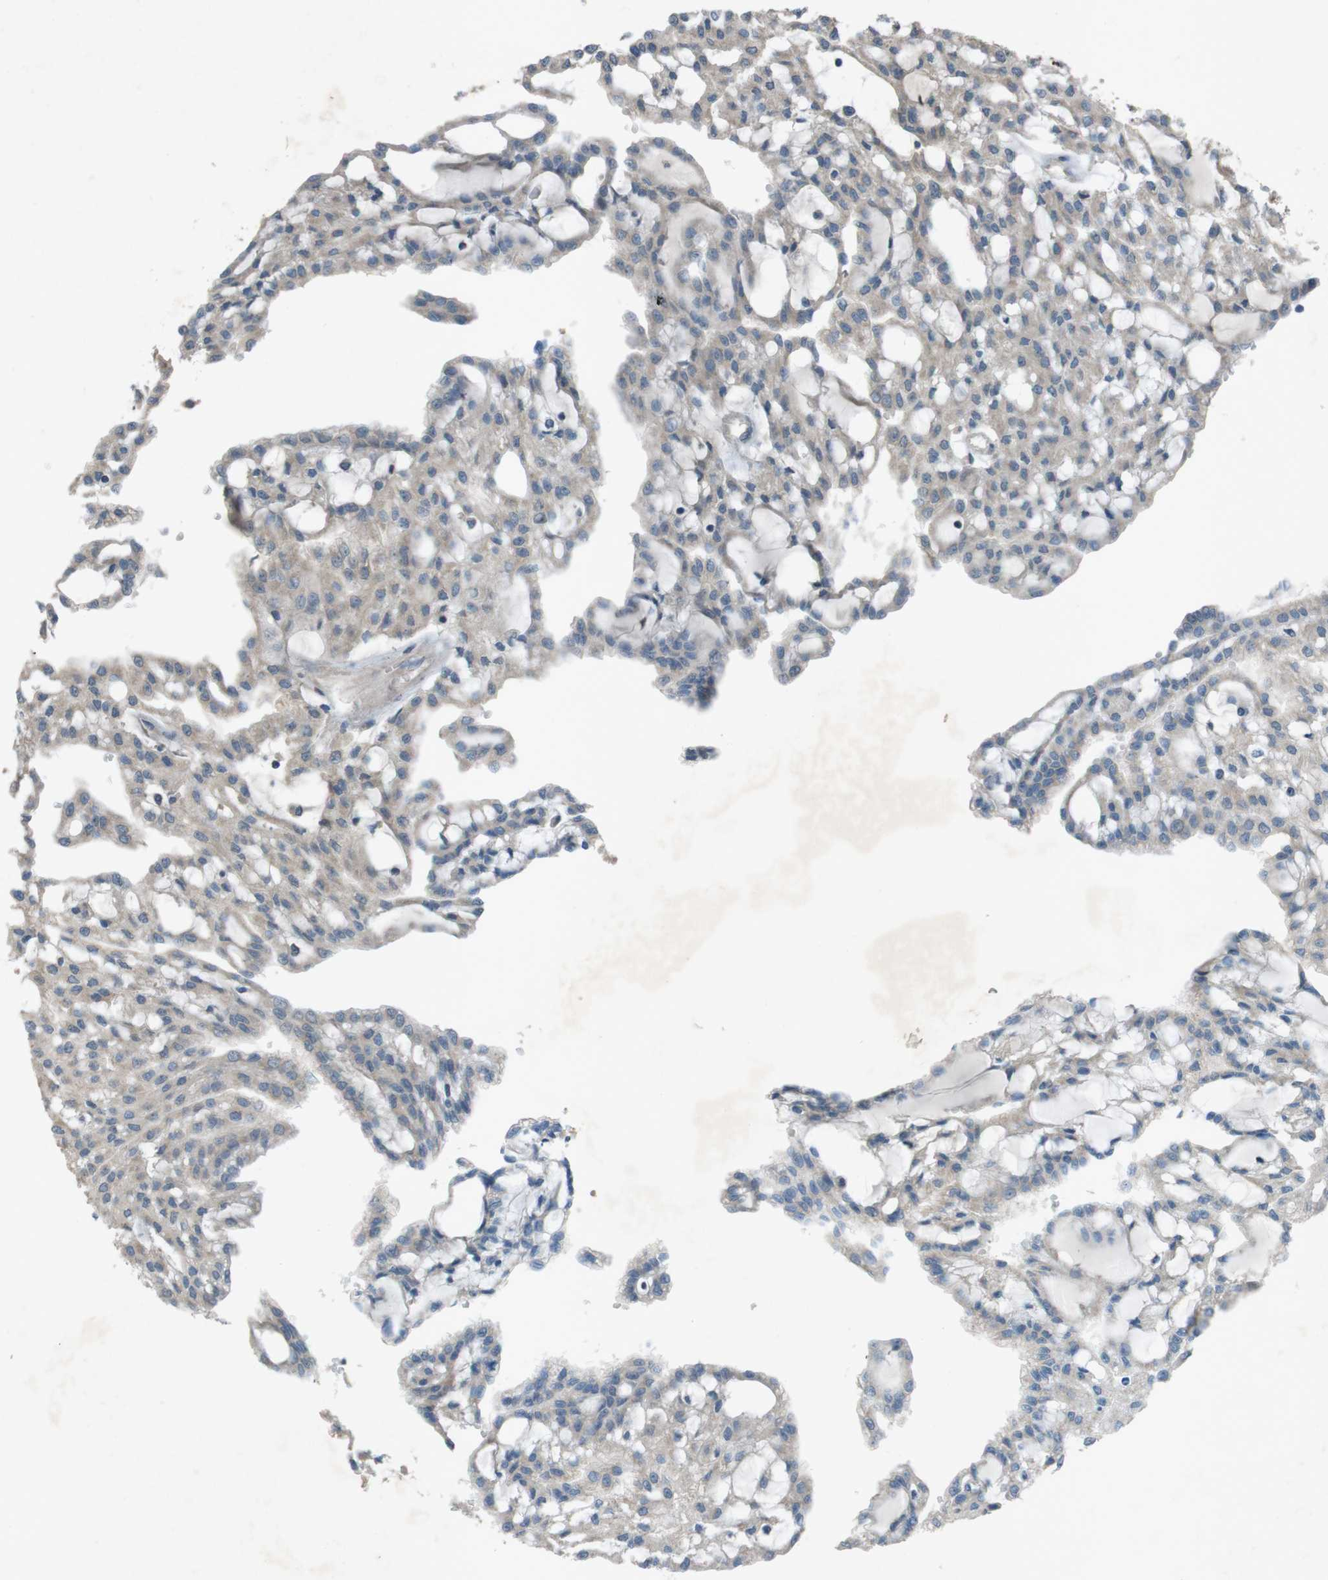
{"staining": {"intensity": "weak", "quantity": "<25%", "location": "cytoplasmic/membranous"}, "tissue": "renal cancer", "cell_type": "Tumor cells", "image_type": "cancer", "snomed": [{"axis": "morphology", "description": "Adenocarcinoma, NOS"}, {"axis": "topography", "description": "Kidney"}], "caption": "Renal adenocarcinoma stained for a protein using immunohistochemistry (IHC) demonstrates no staining tumor cells.", "gene": "TMEM41B", "patient": {"sex": "male", "age": 63}}